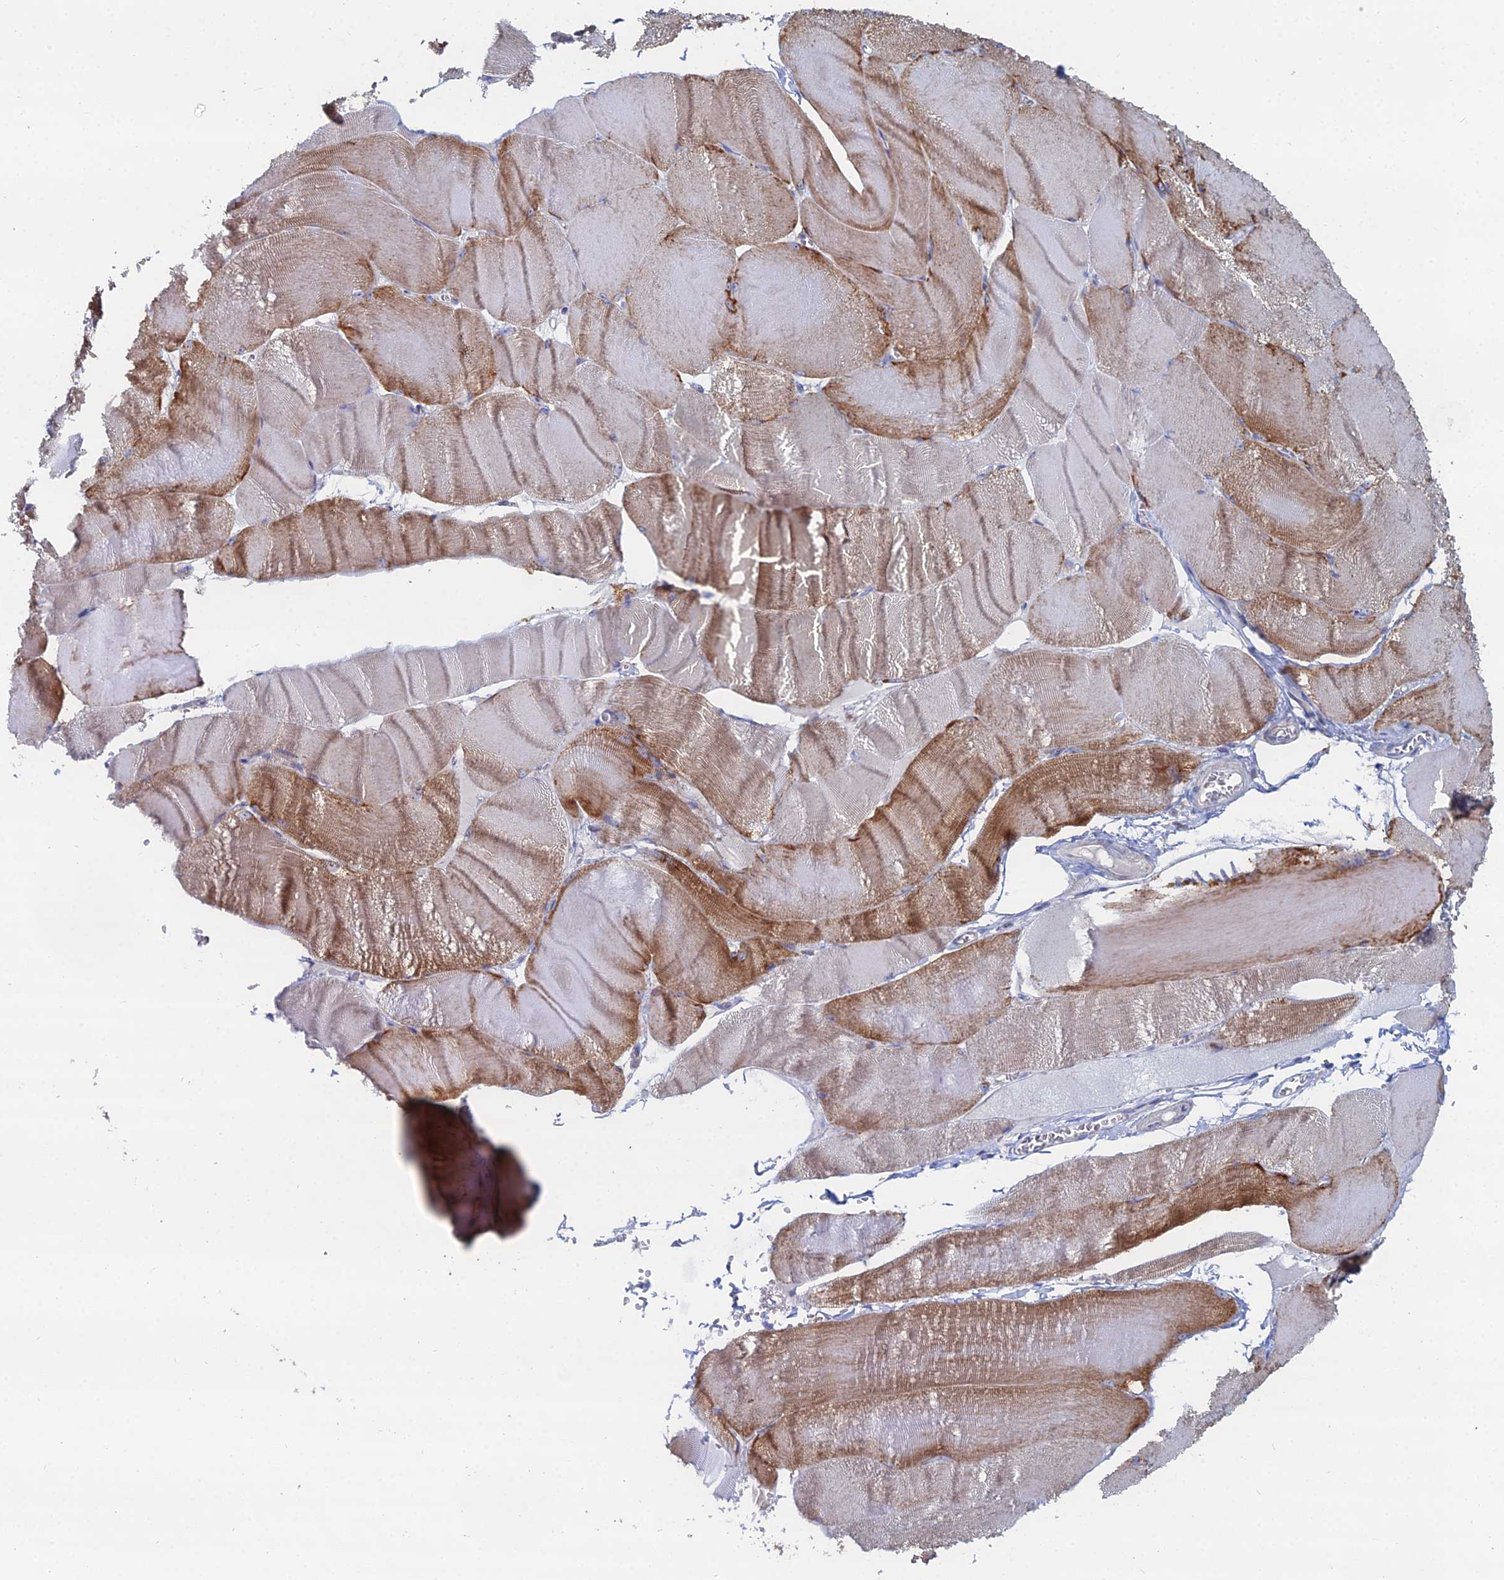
{"staining": {"intensity": "moderate", "quantity": "25%-75%", "location": "cytoplasmic/membranous"}, "tissue": "skeletal muscle", "cell_type": "Myocytes", "image_type": "normal", "snomed": [{"axis": "morphology", "description": "Normal tissue, NOS"}, {"axis": "morphology", "description": "Basal cell carcinoma"}, {"axis": "topography", "description": "Skeletal muscle"}], "caption": "About 25%-75% of myocytes in benign human skeletal muscle display moderate cytoplasmic/membranous protein staining as visualized by brown immunohistochemical staining.", "gene": "MPC1", "patient": {"sex": "female", "age": 64}}